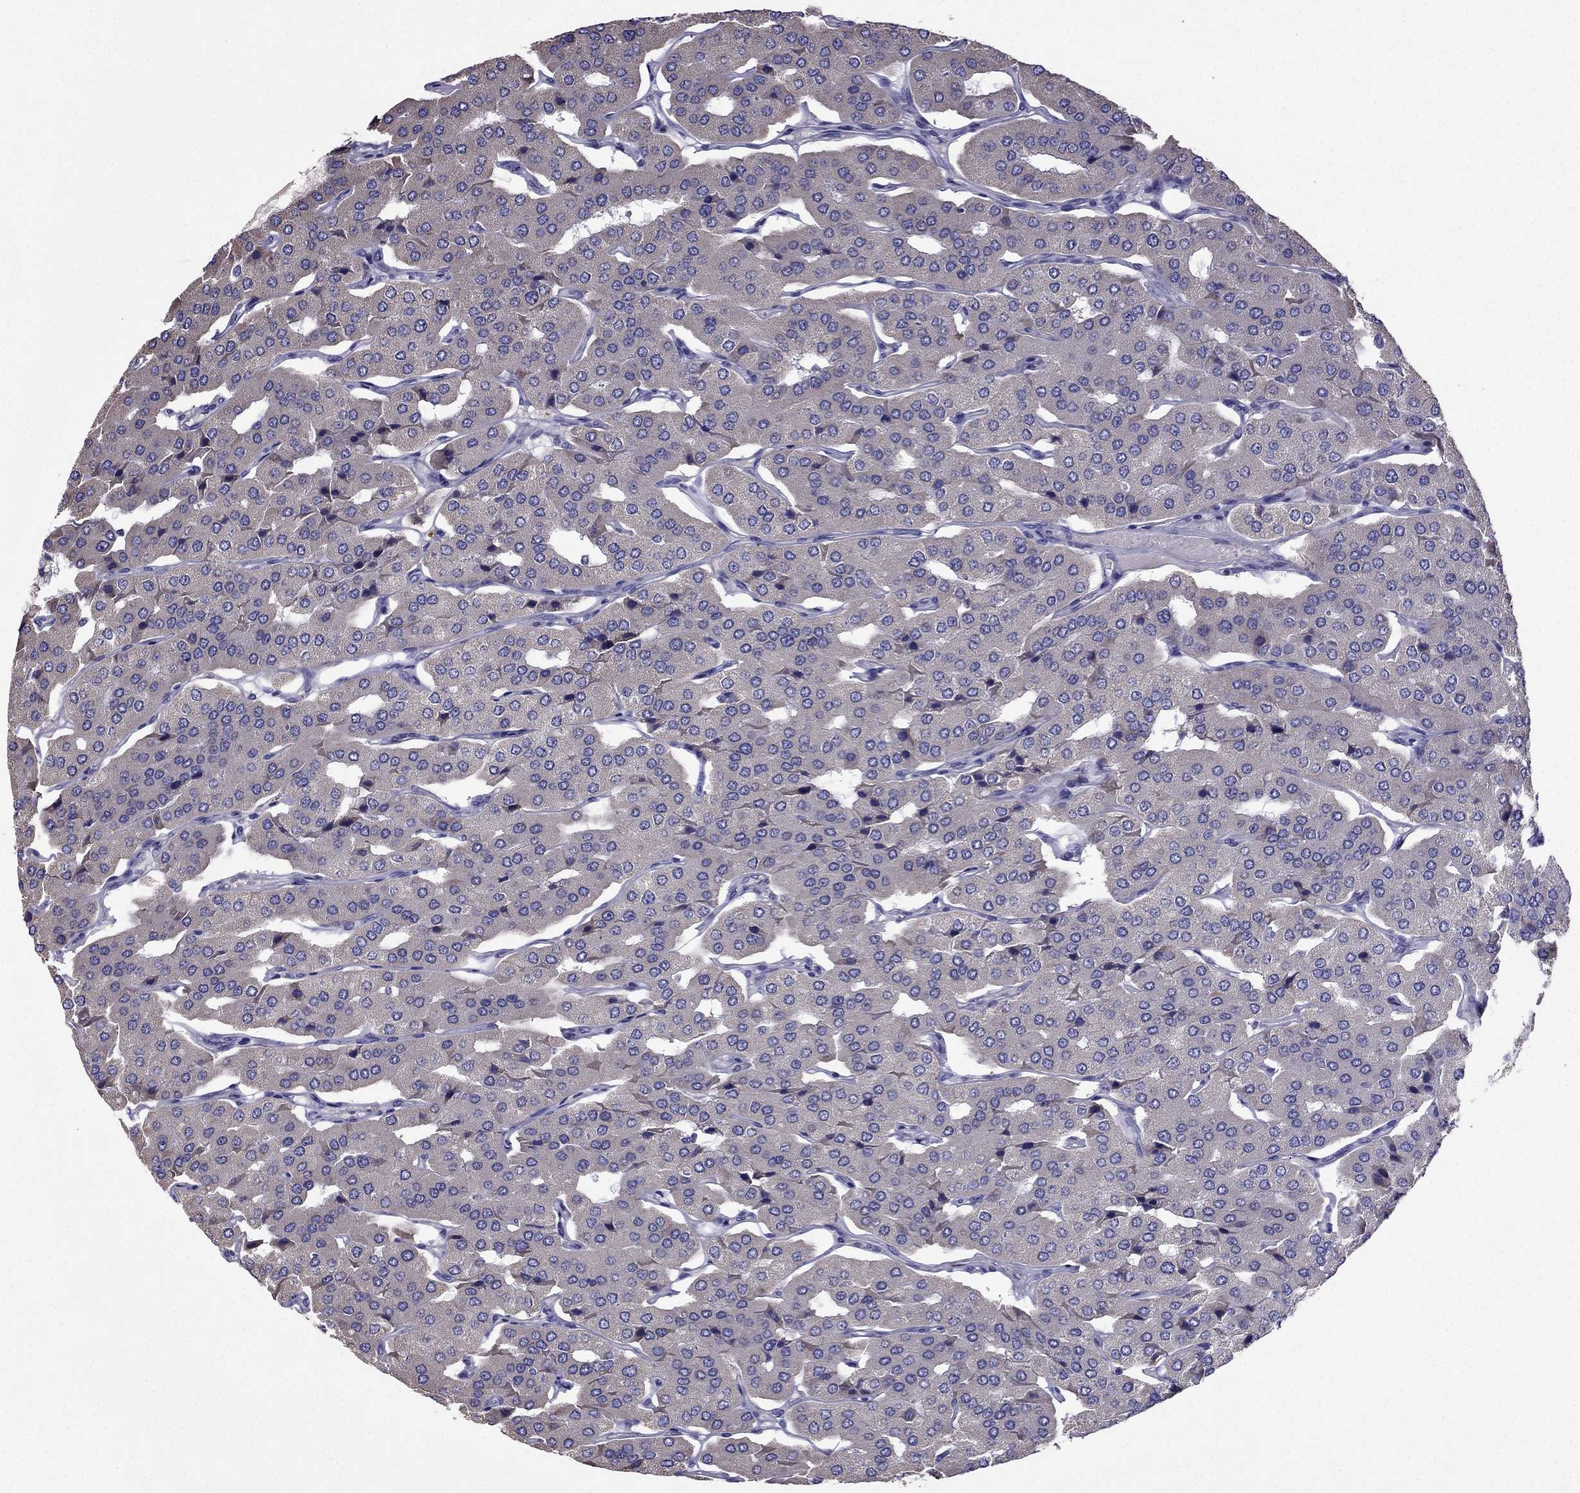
{"staining": {"intensity": "negative", "quantity": "none", "location": "none"}, "tissue": "parathyroid gland", "cell_type": "Glandular cells", "image_type": "normal", "snomed": [{"axis": "morphology", "description": "Normal tissue, NOS"}, {"axis": "morphology", "description": "Adenoma, NOS"}, {"axis": "topography", "description": "Parathyroid gland"}], "caption": "Human parathyroid gland stained for a protein using immunohistochemistry (IHC) exhibits no staining in glandular cells.", "gene": "DSC1", "patient": {"sex": "female", "age": 86}}